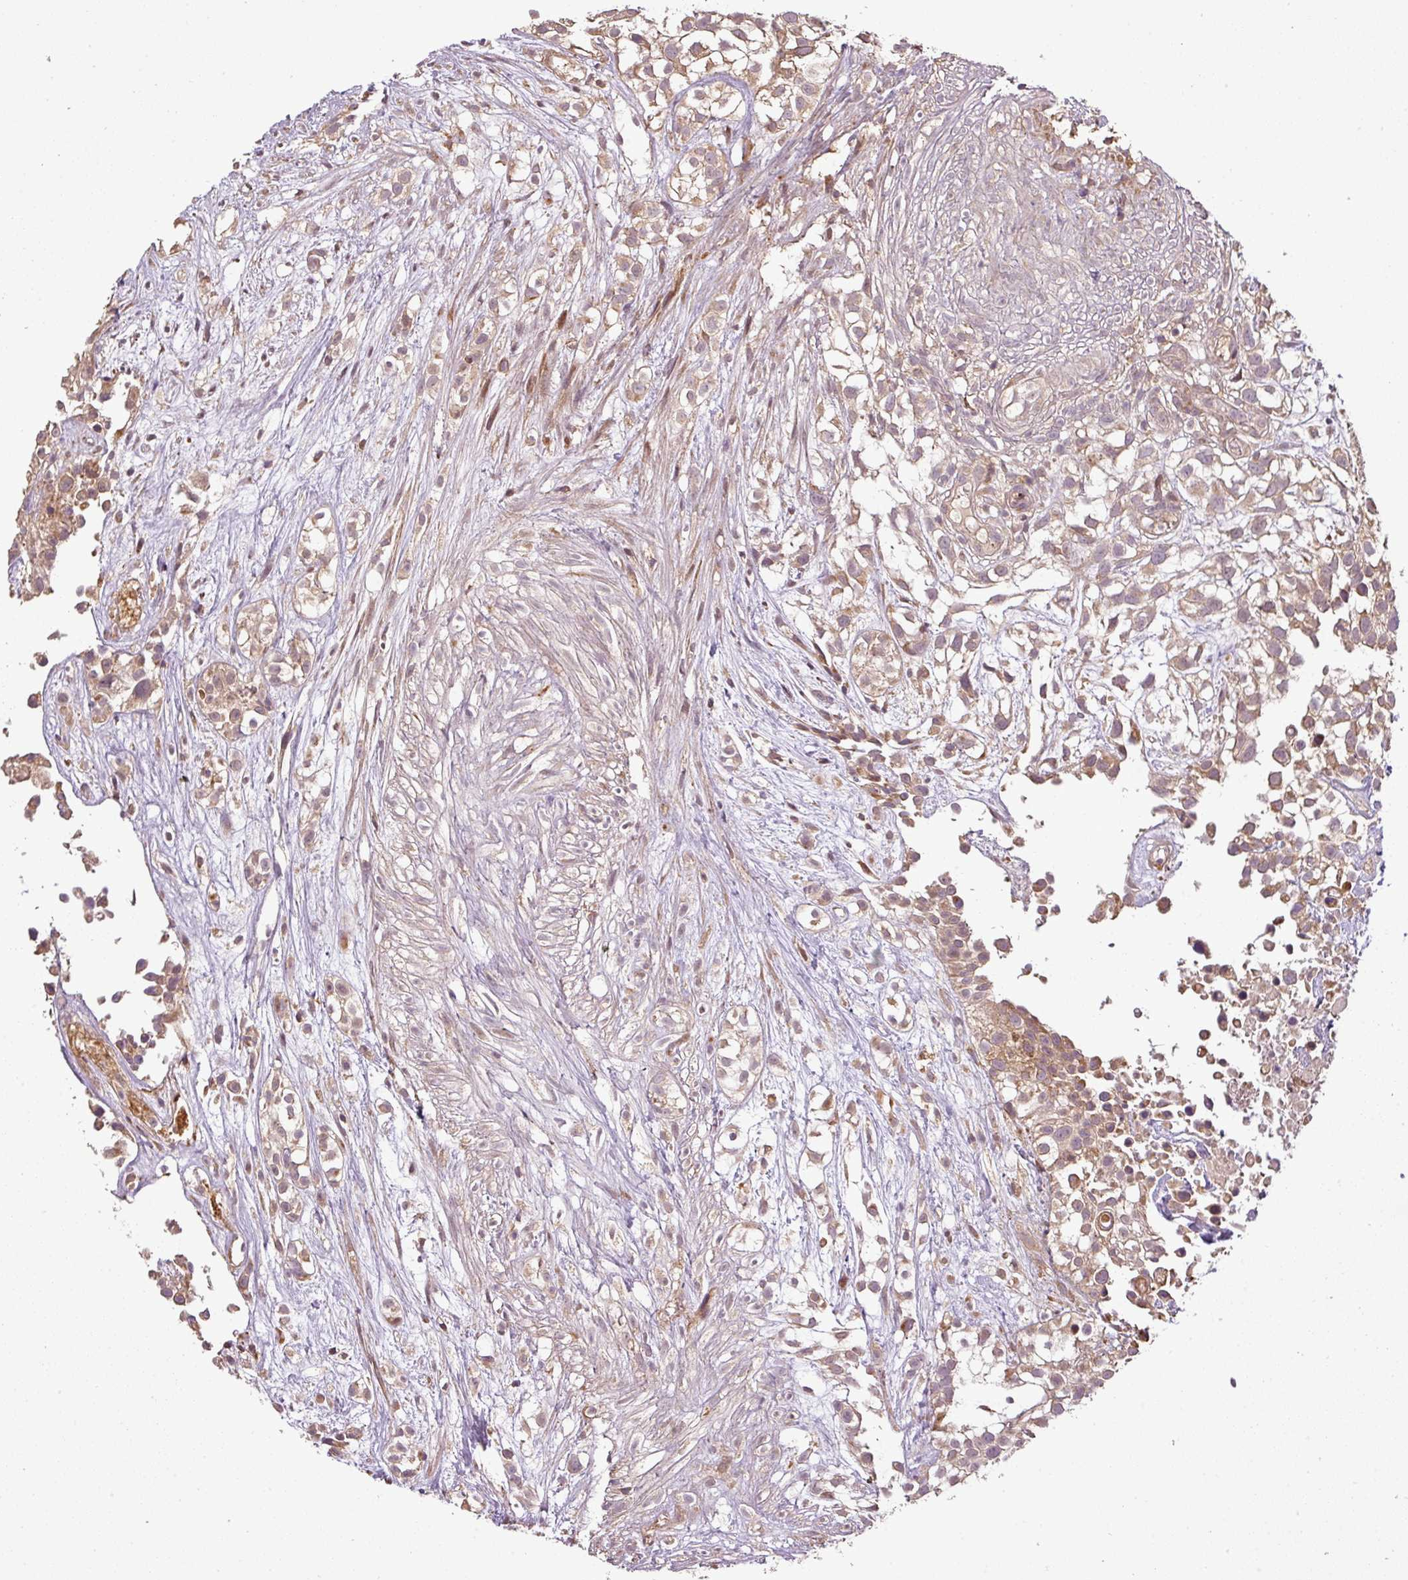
{"staining": {"intensity": "moderate", "quantity": "25%-75%", "location": "cytoplasmic/membranous"}, "tissue": "urothelial cancer", "cell_type": "Tumor cells", "image_type": "cancer", "snomed": [{"axis": "morphology", "description": "Urothelial carcinoma, High grade"}, {"axis": "topography", "description": "Urinary bladder"}], "caption": "Protein expression analysis of urothelial cancer reveals moderate cytoplasmic/membranous expression in approximately 25%-75% of tumor cells.", "gene": "FAIM", "patient": {"sex": "male", "age": 56}}